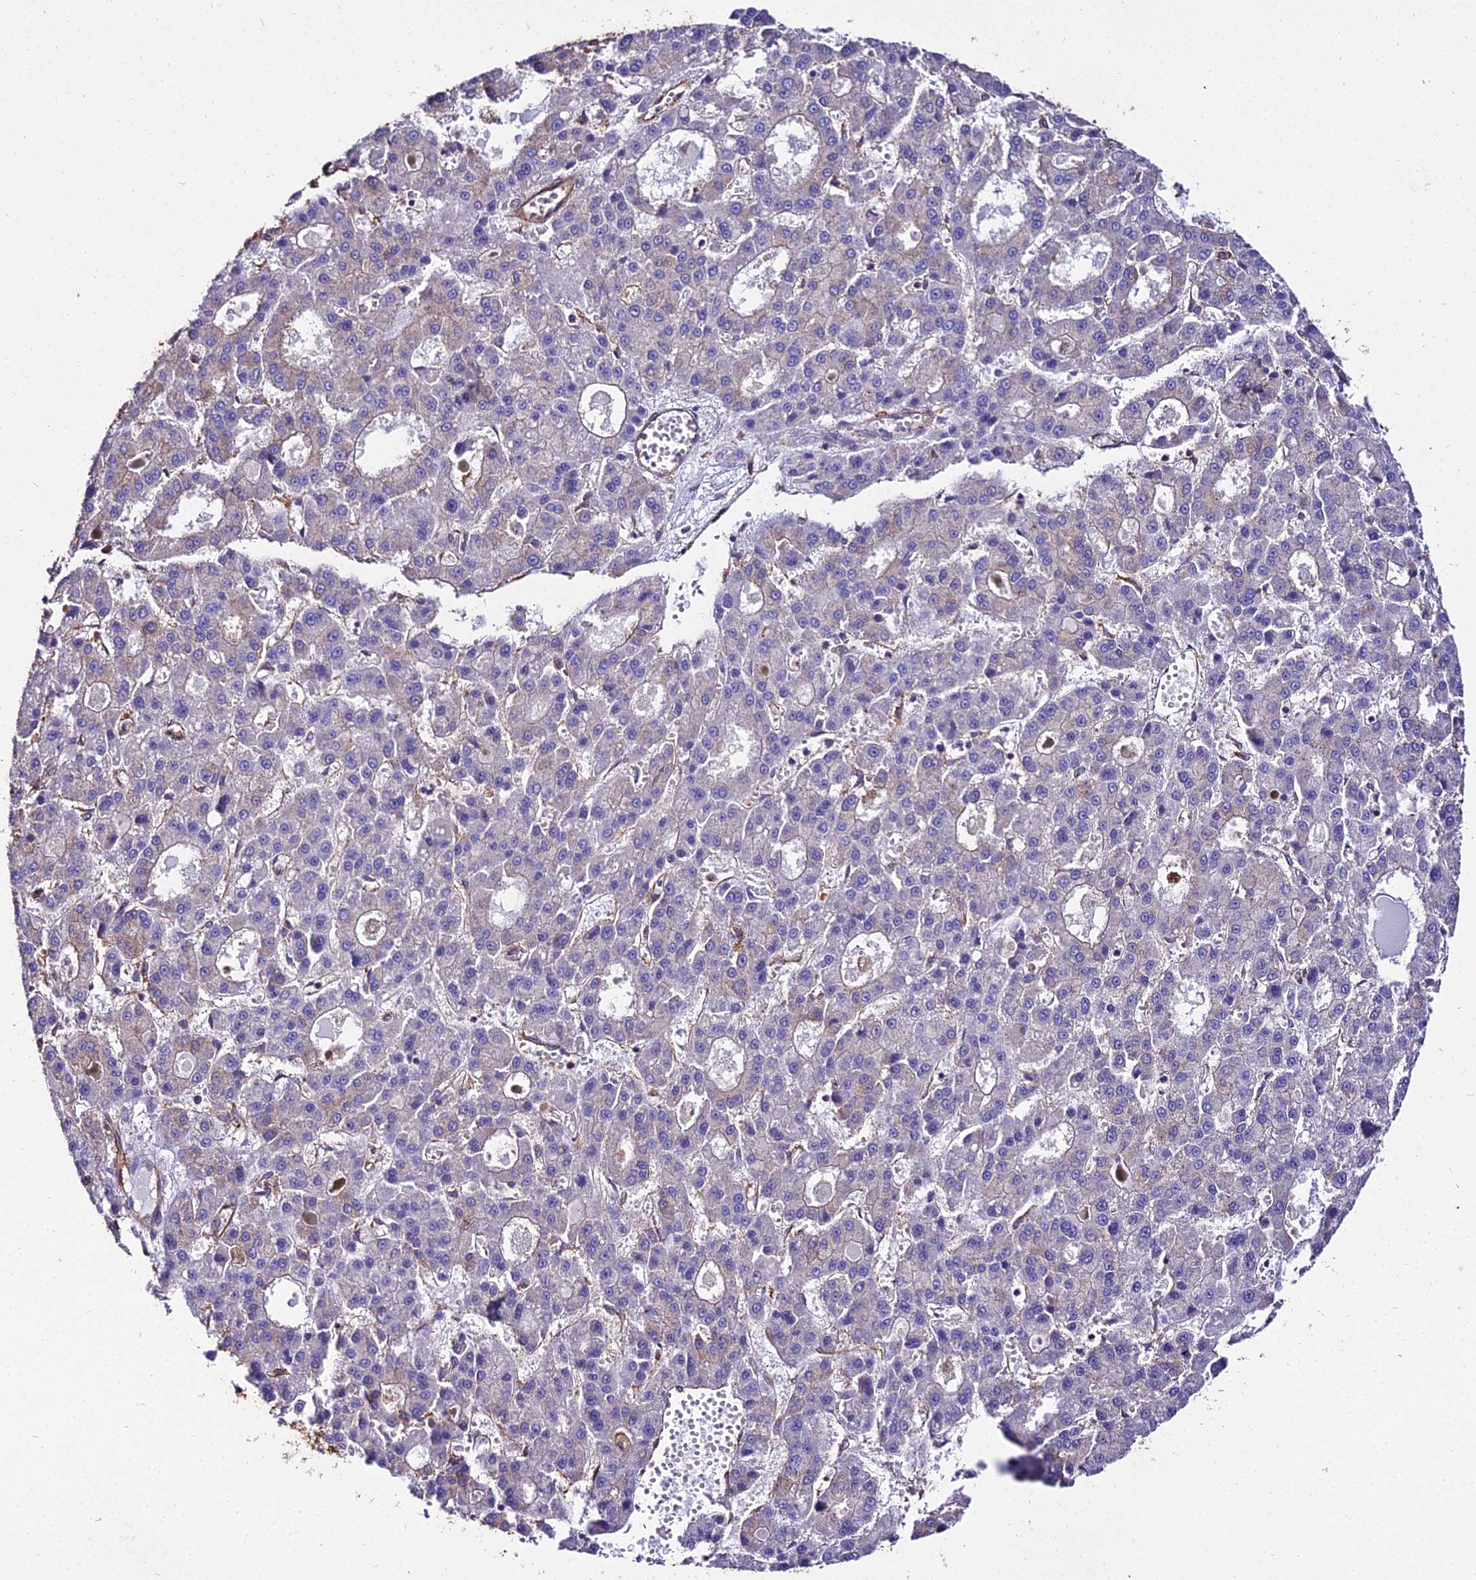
{"staining": {"intensity": "negative", "quantity": "none", "location": "none"}, "tissue": "liver cancer", "cell_type": "Tumor cells", "image_type": "cancer", "snomed": [{"axis": "morphology", "description": "Carcinoma, Hepatocellular, NOS"}, {"axis": "topography", "description": "Liver"}], "caption": "DAB immunohistochemical staining of human liver hepatocellular carcinoma shows no significant staining in tumor cells.", "gene": "TUBA3D", "patient": {"sex": "male", "age": 70}}